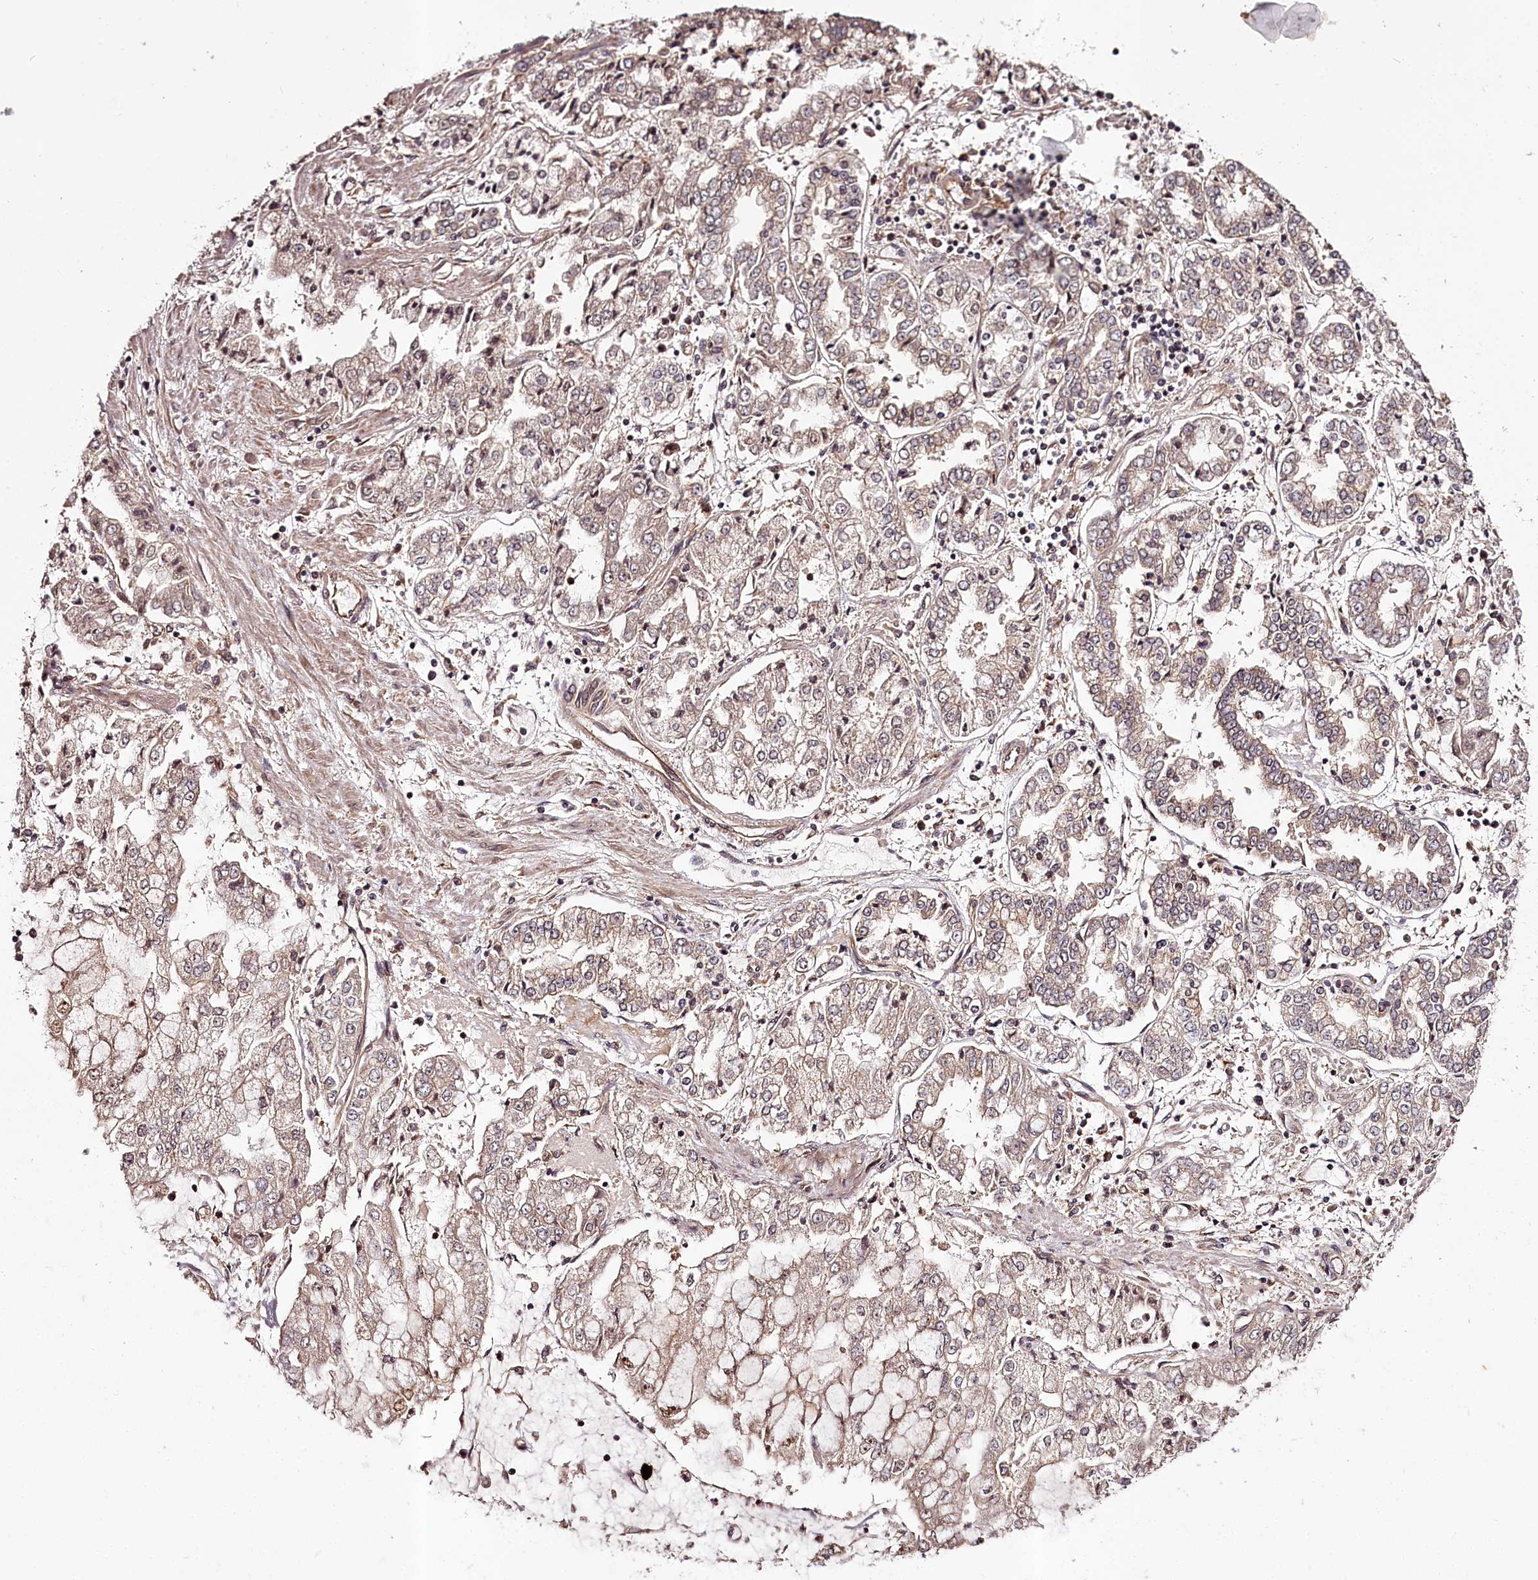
{"staining": {"intensity": "negative", "quantity": "none", "location": "none"}, "tissue": "stomach cancer", "cell_type": "Tumor cells", "image_type": "cancer", "snomed": [{"axis": "morphology", "description": "Adenocarcinoma, NOS"}, {"axis": "topography", "description": "Stomach"}], "caption": "Immunohistochemical staining of stomach adenocarcinoma shows no significant positivity in tumor cells.", "gene": "MAML3", "patient": {"sex": "male", "age": 76}}